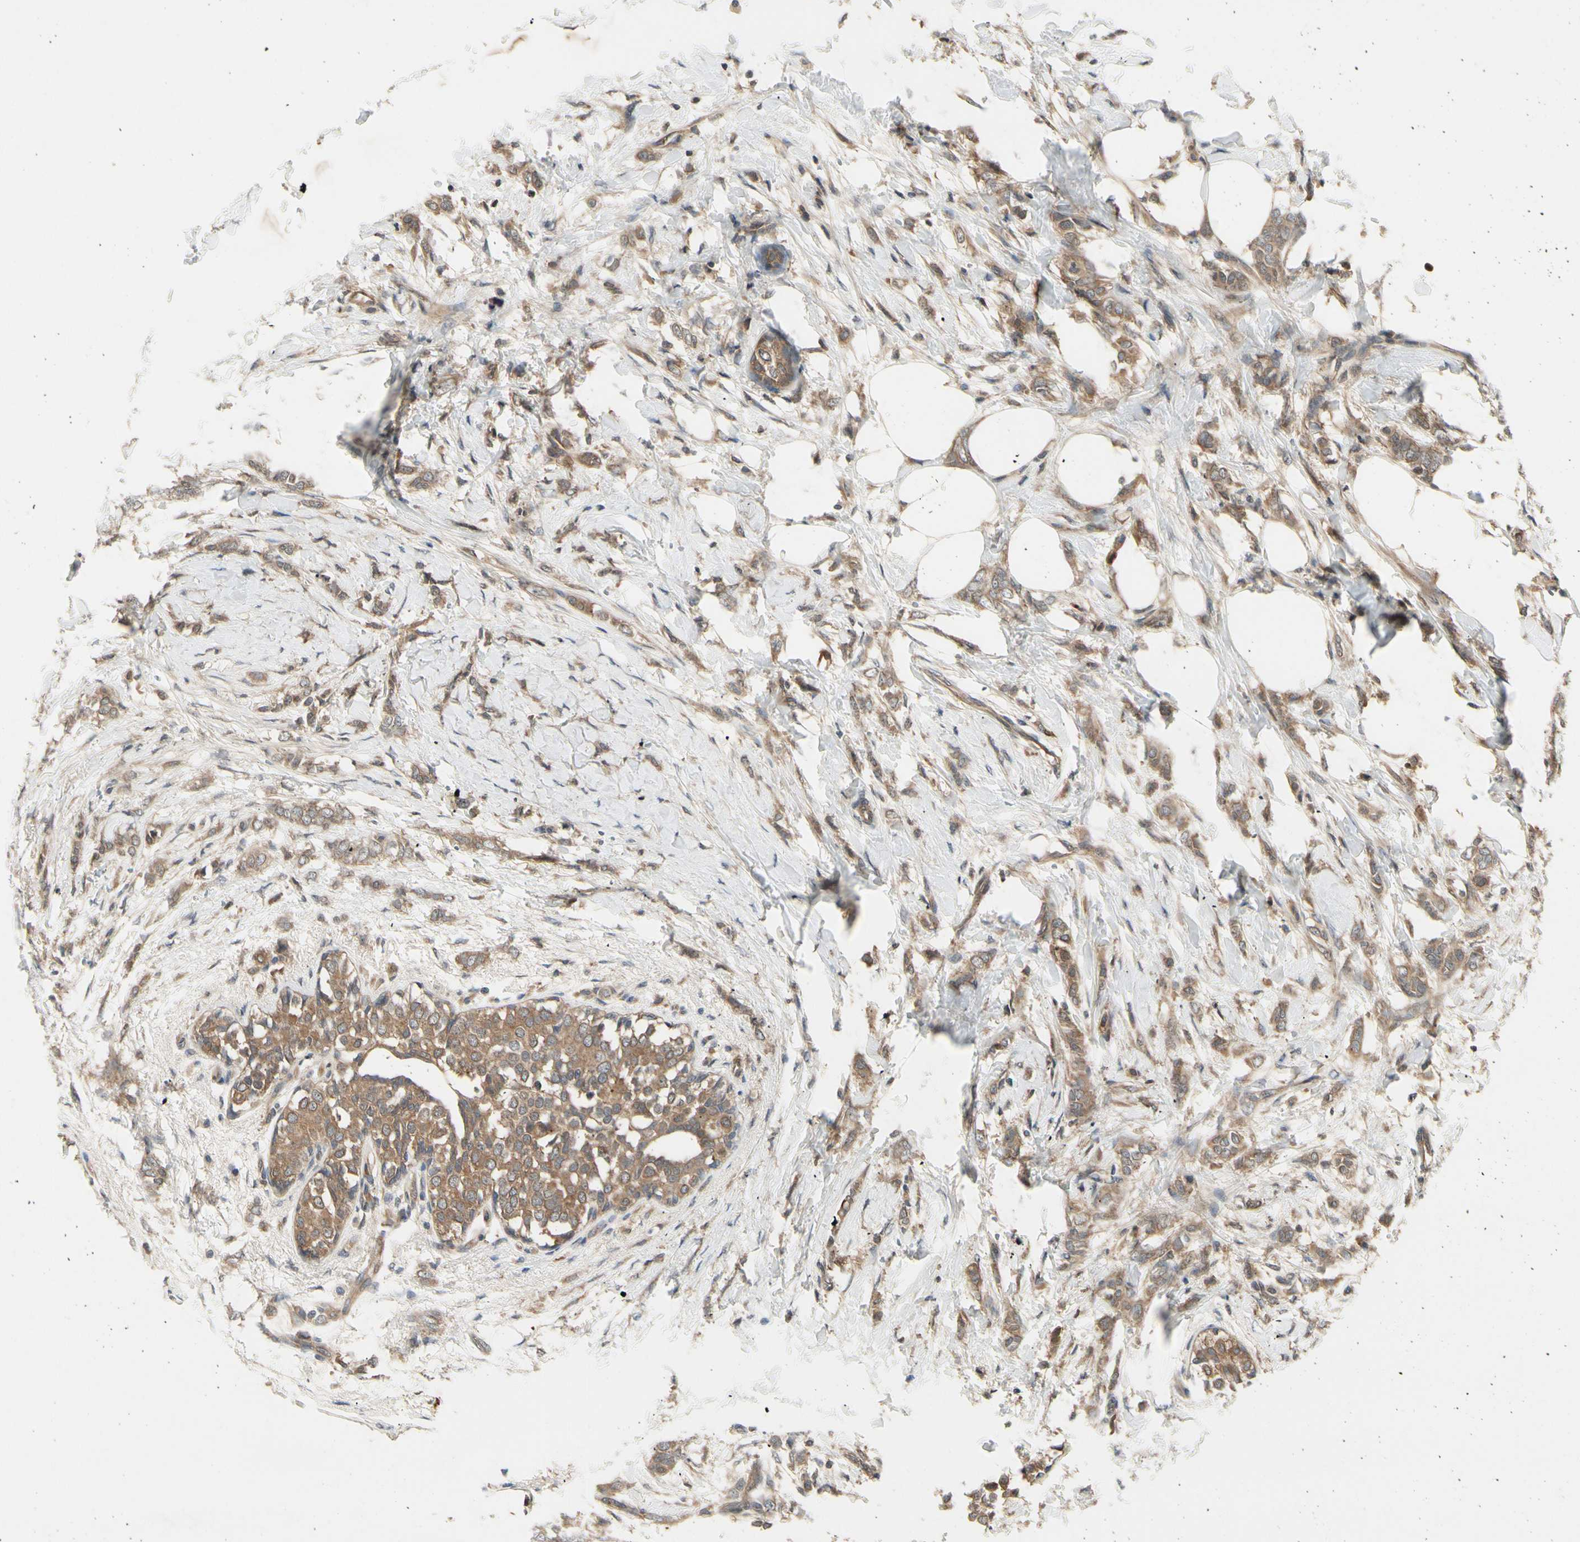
{"staining": {"intensity": "moderate", "quantity": ">75%", "location": "cytoplasmic/membranous"}, "tissue": "breast cancer", "cell_type": "Tumor cells", "image_type": "cancer", "snomed": [{"axis": "morphology", "description": "Lobular carcinoma, in situ"}, {"axis": "morphology", "description": "Lobular carcinoma"}, {"axis": "topography", "description": "Breast"}], "caption": "High-power microscopy captured an immunohistochemistry histopathology image of lobular carcinoma (breast), revealing moderate cytoplasmic/membranous positivity in approximately >75% of tumor cells. The protein of interest is shown in brown color, while the nuclei are stained blue.", "gene": "RNF14", "patient": {"sex": "female", "age": 41}}